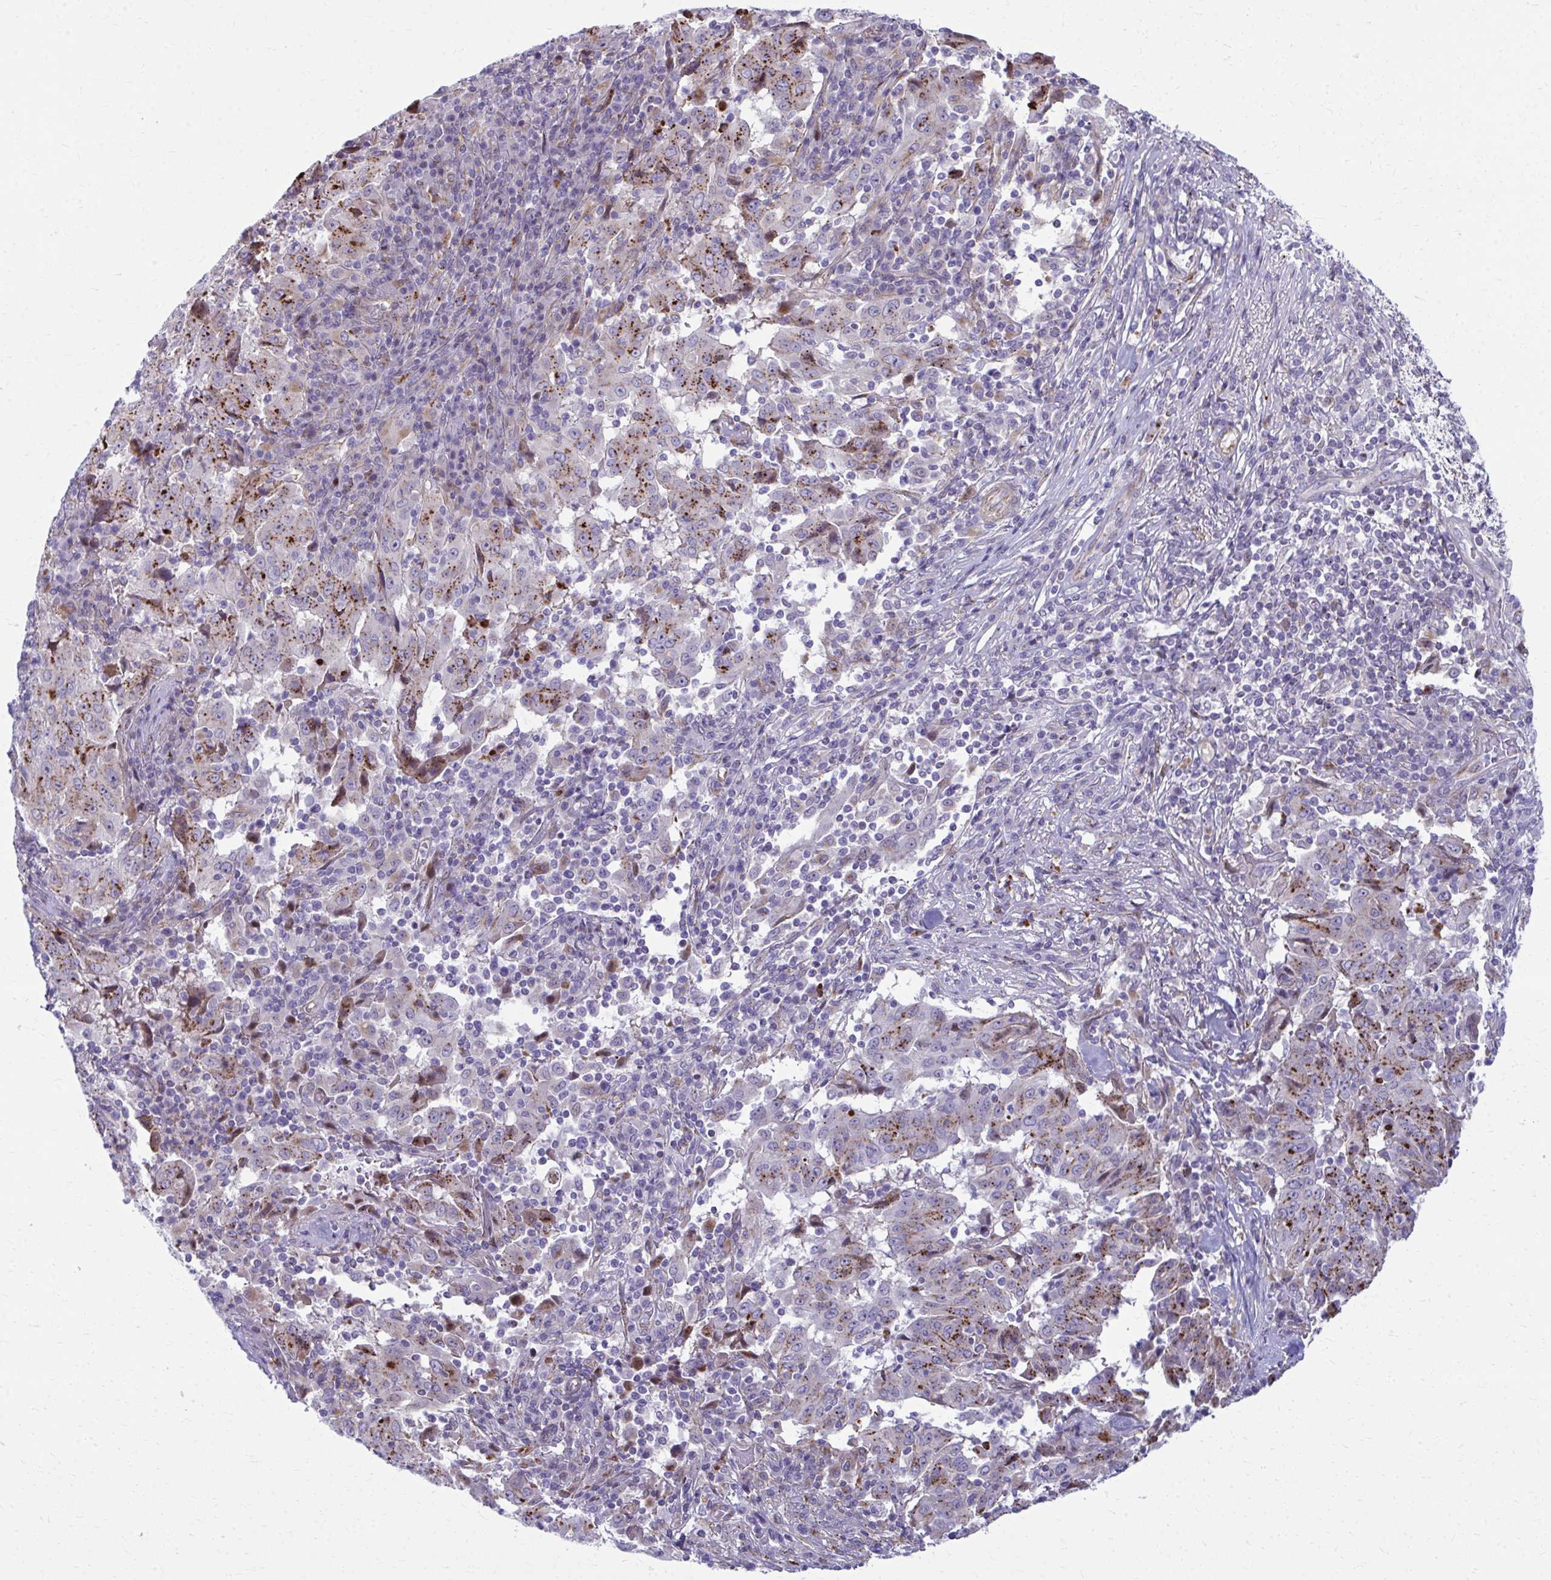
{"staining": {"intensity": "moderate", "quantity": ">75%", "location": "cytoplasmic/membranous"}, "tissue": "pancreatic cancer", "cell_type": "Tumor cells", "image_type": "cancer", "snomed": [{"axis": "morphology", "description": "Adenocarcinoma, NOS"}, {"axis": "topography", "description": "Pancreas"}], "caption": "An image showing moderate cytoplasmic/membranous expression in about >75% of tumor cells in adenocarcinoma (pancreatic), as visualized by brown immunohistochemical staining.", "gene": "LRRC4B", "patient": {"sex": "male", "age": 63}}